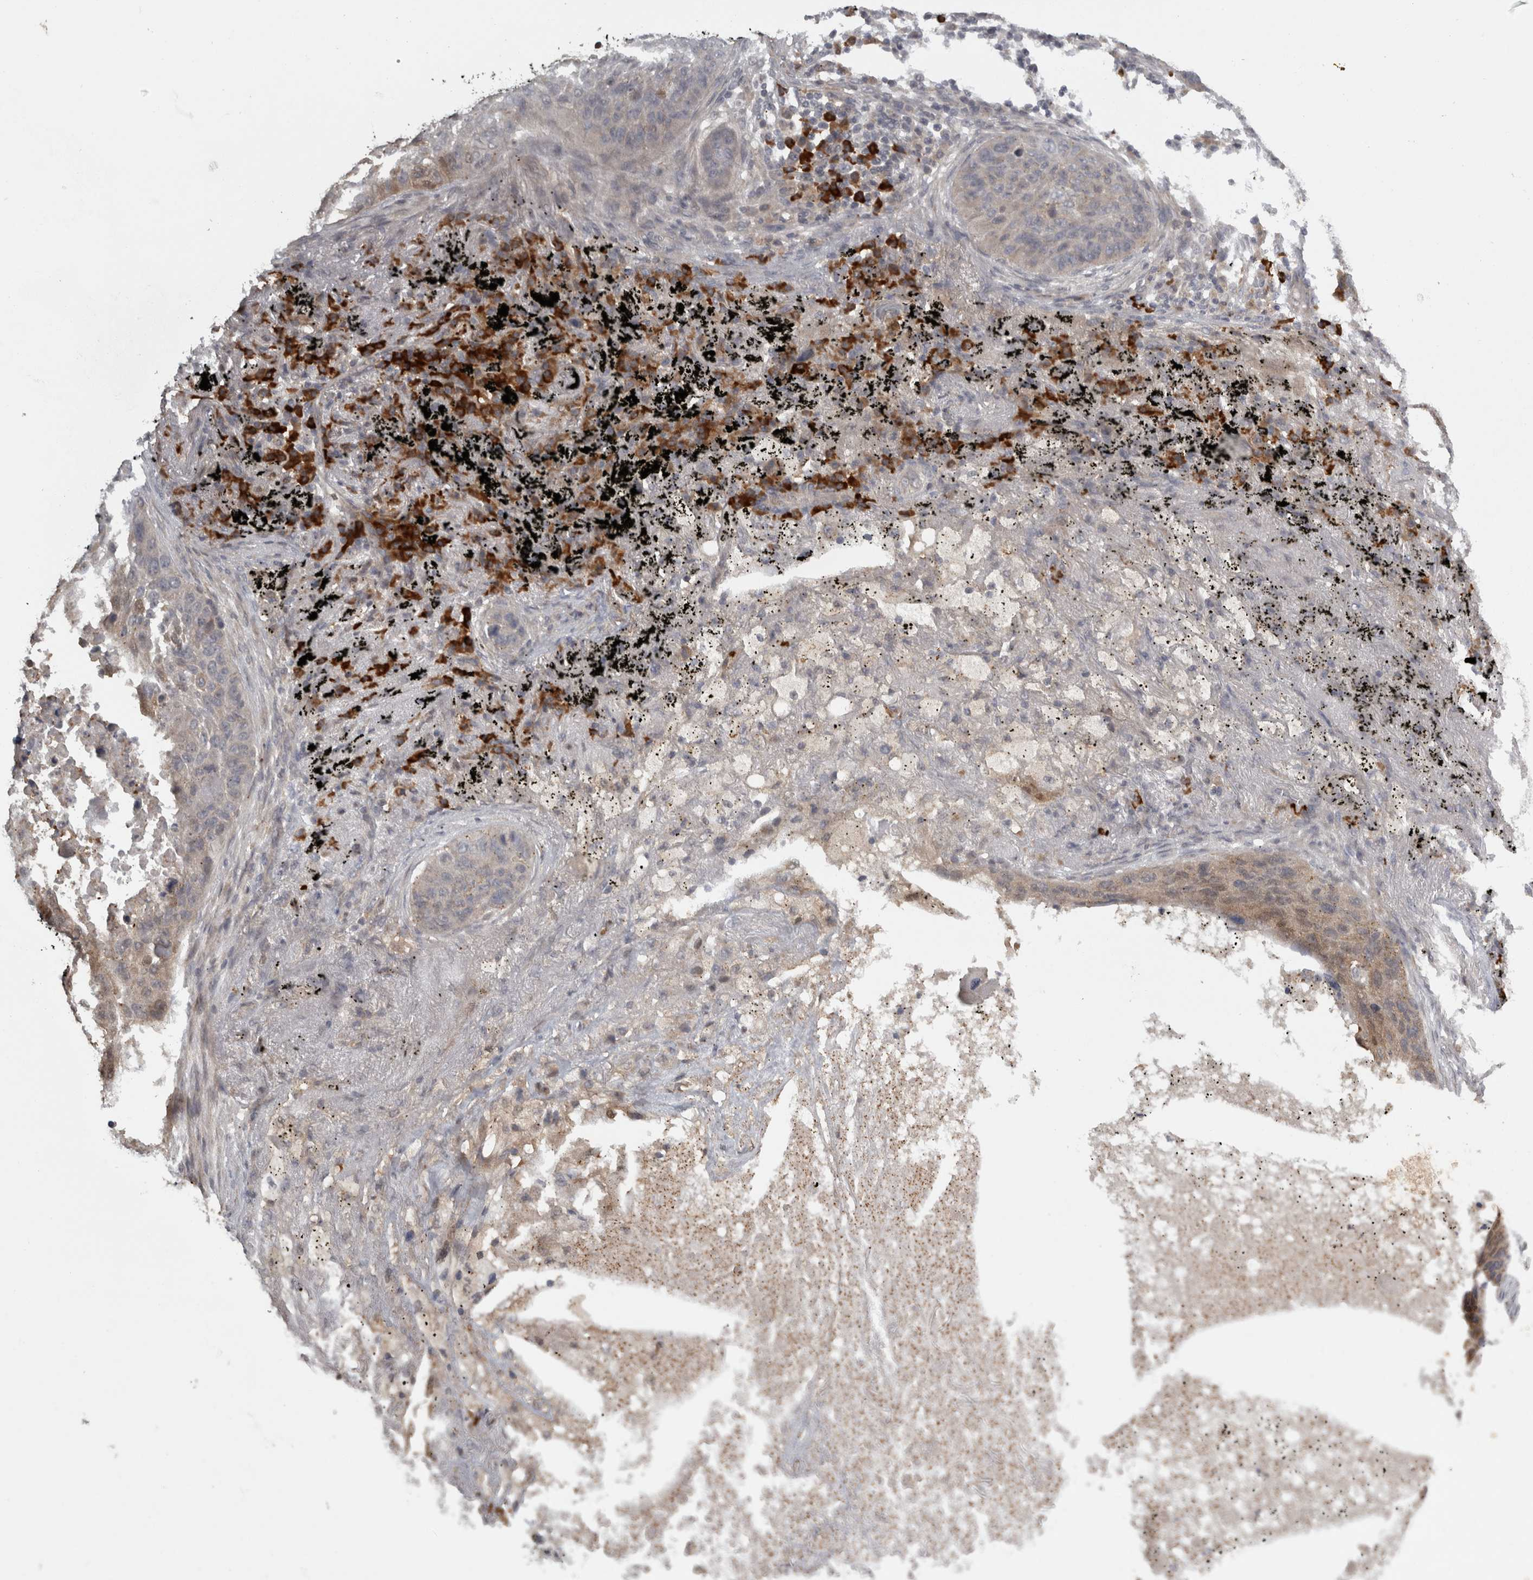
{"staining": {"intensity": "moderate", "quantity": "<25%", "location": "cytoplasmic/membranous"}, "tissue": "lung cancer", "cell_type": "Tumor cells", "image_type": "cancer", "snomed": [{"axis": "morphology", "description": "Squamous cell carcinoma, NOS"}, {"axis": "topography", "description": "Lung"}], "caption": "An IHC photomicrograph of neoplastic tissue is shown. Protein staining in brown highlights moderate cytoplasmic/membranous positivity in lung cancer (squamous cell carcinoma) within tumor cells.", "gene": "SLCO5A1", "patient": {"sex": "female", "age": 63}}